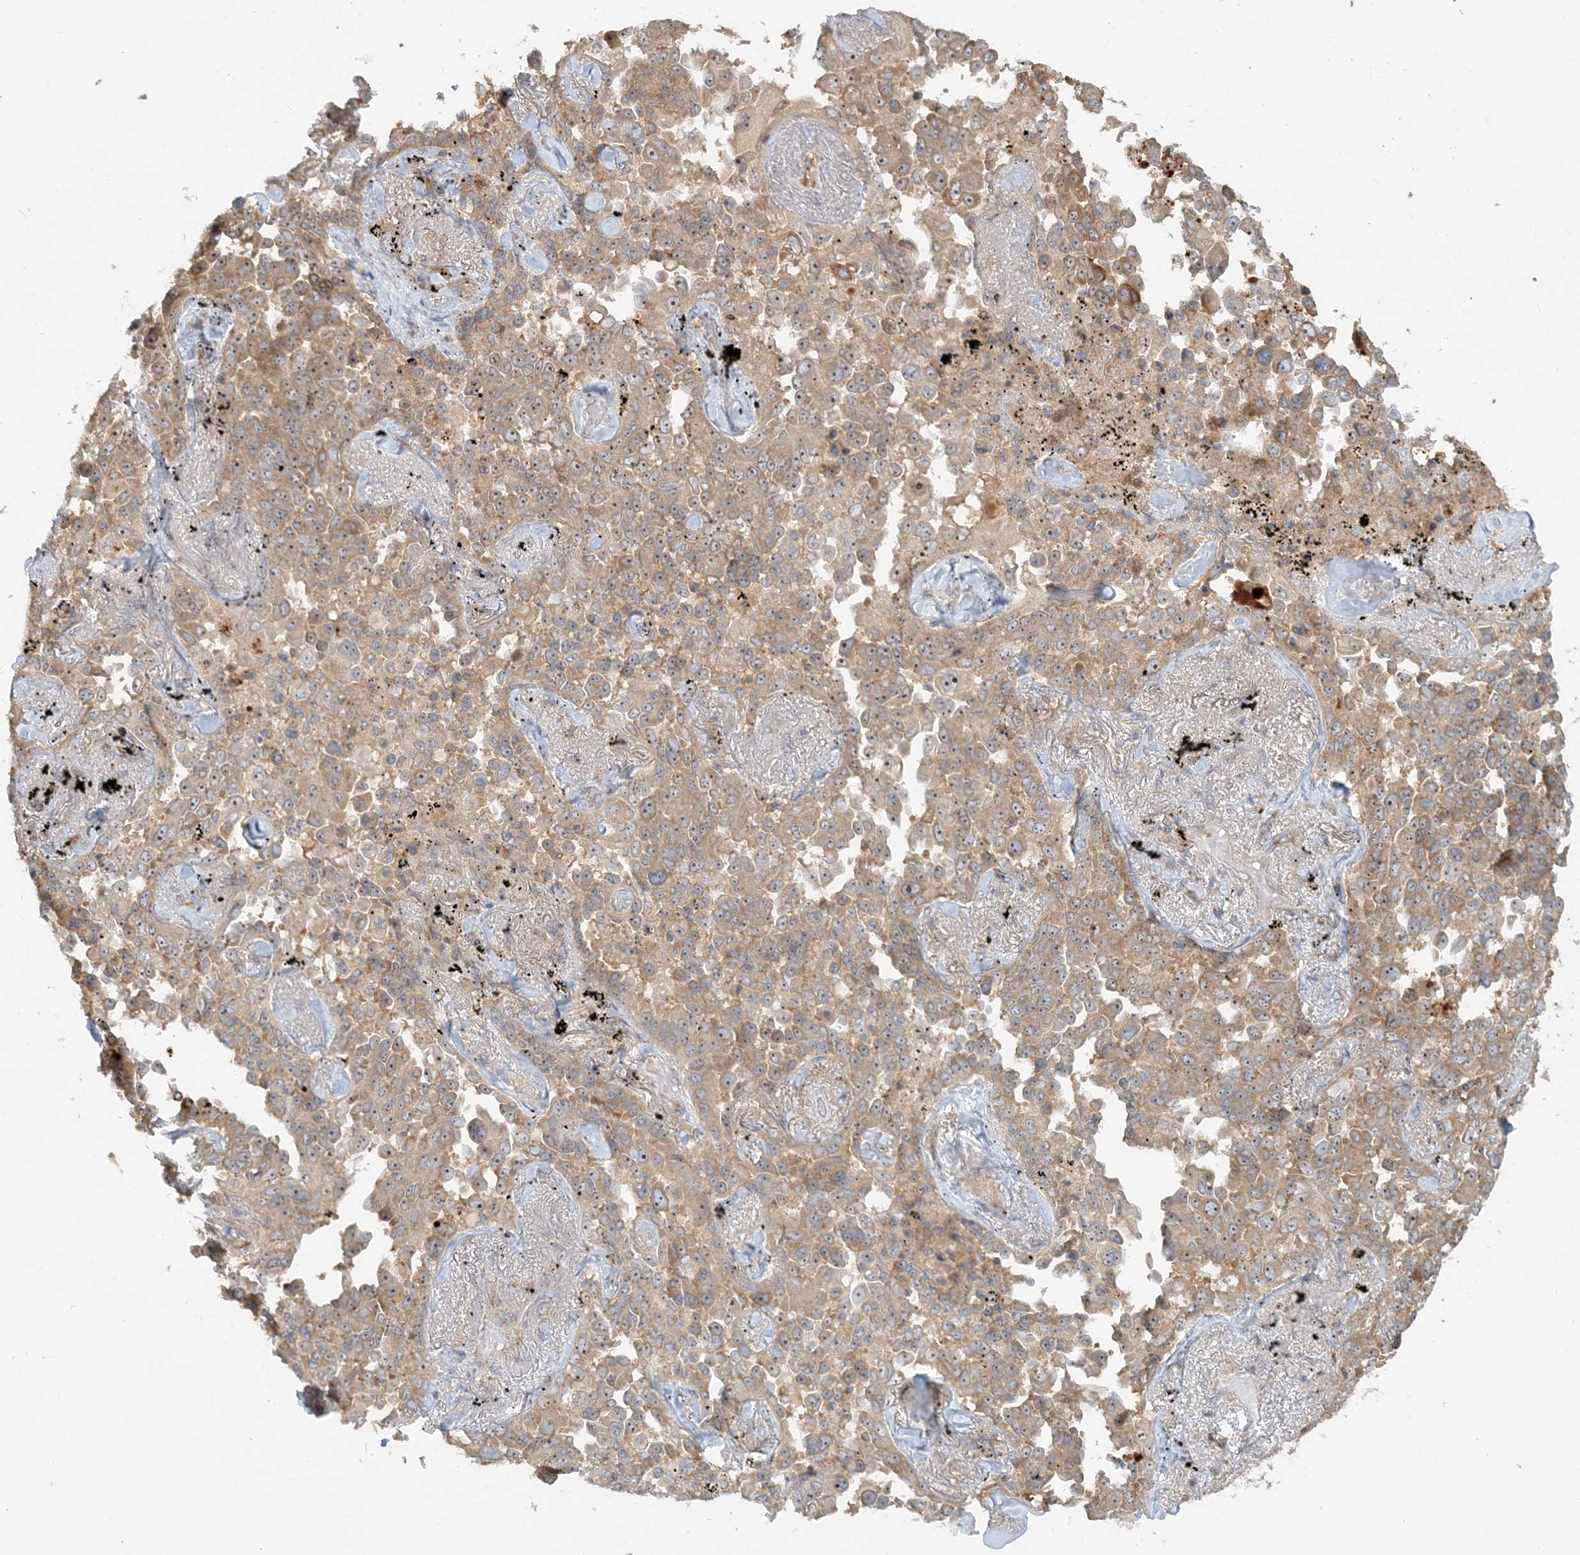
{"staining": {"intensity": "moderate", "quantity": ">75%", "location": "cytoplasmic/membranous,nuclear"}, "tissue": "lung cancer", "cell_type": "Tumor cells", "image_type": "cancer", "snomed": [{"axis": "morphology", "description": "Adenocarcinoma, NOS"}, {"axis": "topography", "description": "Lung"}], "caption": "A brown stain highlights moderate cytoplasmic/membranous and nuclear expression of a protein in human lung cancer (adenocarcinoma) tumor cells. (Stains: DAB (3,3'-diaminobenzidine) in brown, nuclei in blue, Microscopy: brightfield microscopy at high magnification).", "gene": "AP1AR", "patient": {"sex": "female", "age": 67}}